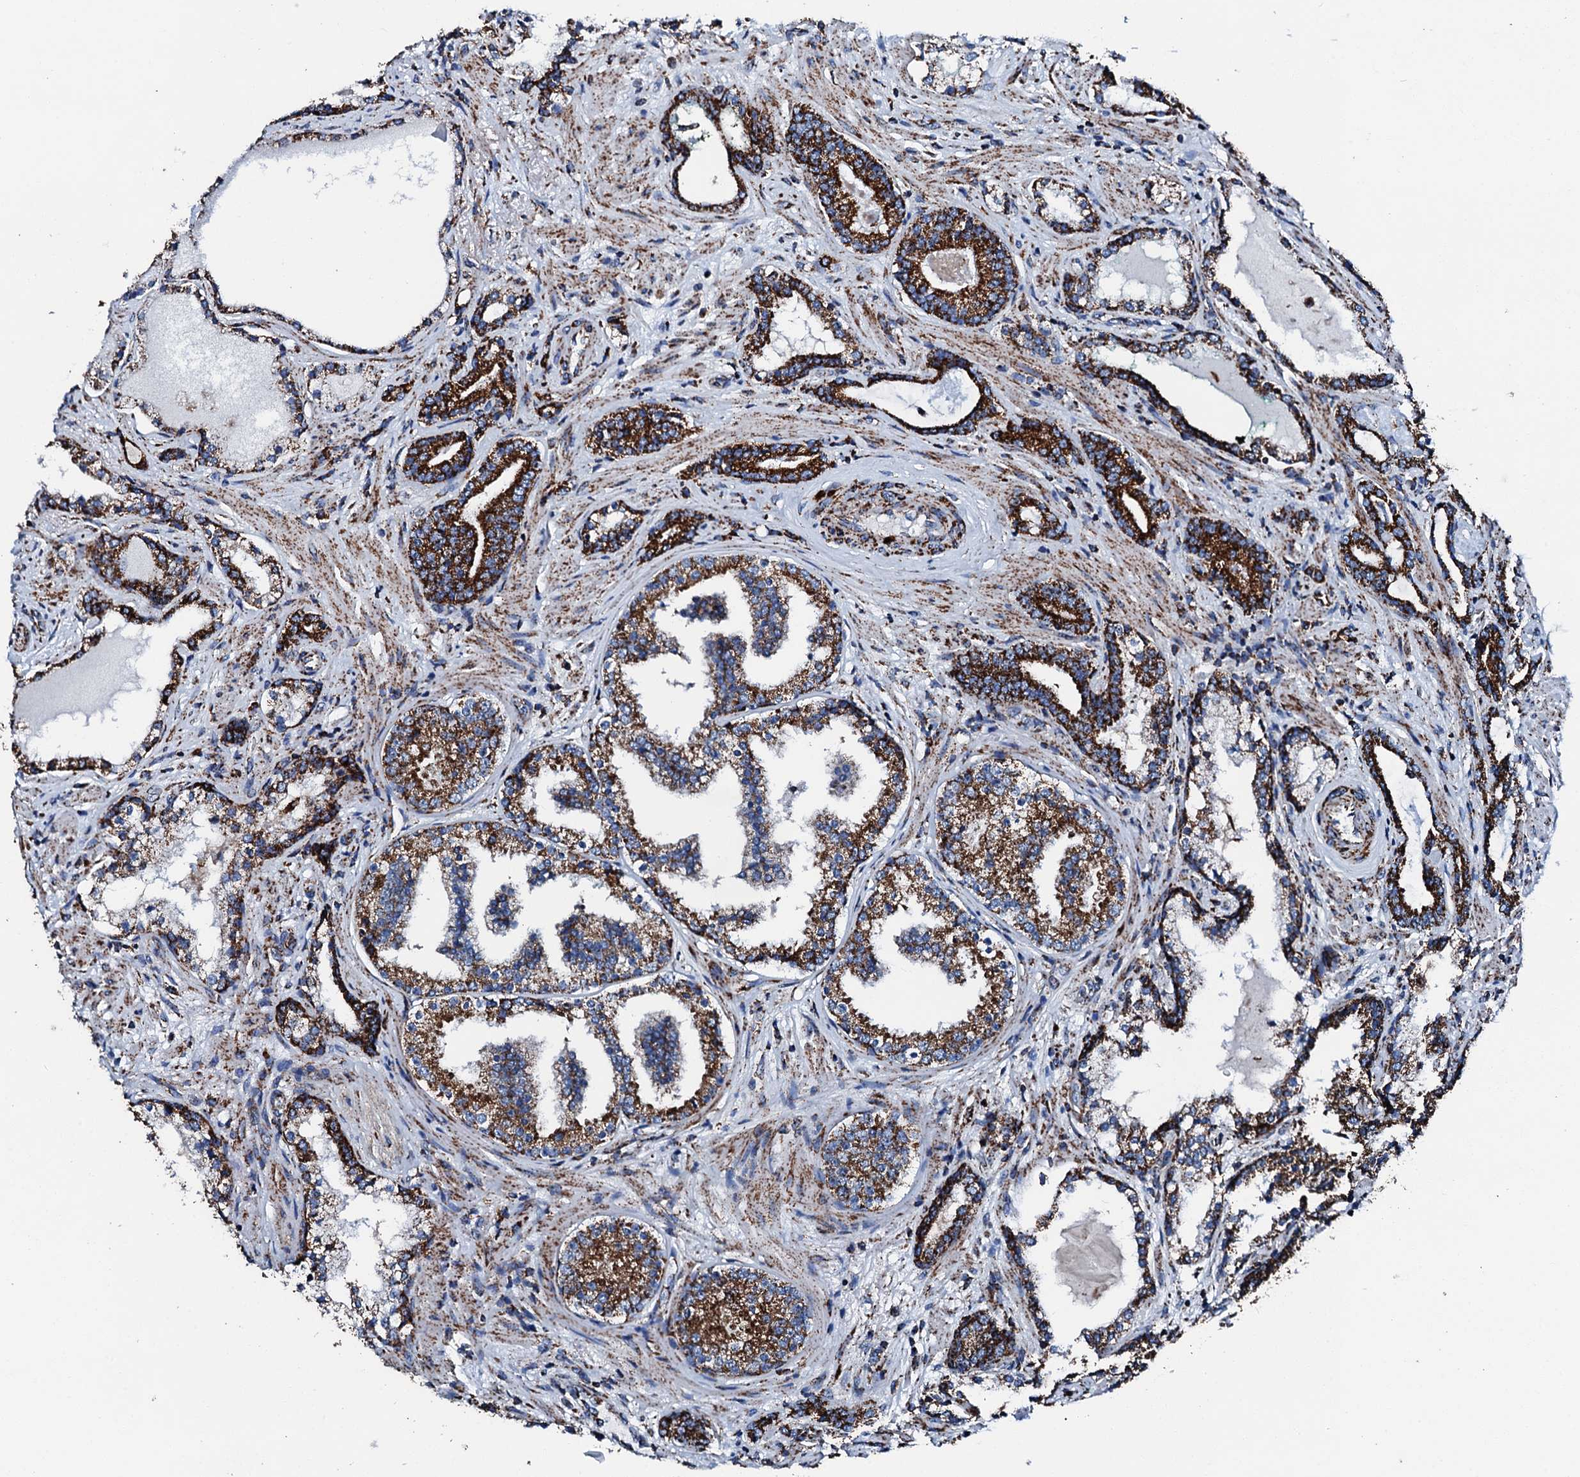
{"staining": {"intensity": "strong", "quantity": ">75%", "location": "cytoplasmic/membranous"}, "tissue": "prostate cancer", "cell_type": "Tumor cells", "image_type": "cancer", "snomed": [{"axis": "morphology", "description": "Adenocarcinoma, High grade"}, {"axis": "topography", "description": "Prostate"}], "caption": "Protein expression analysis of prostate cancer shows strong cytoplasmic/membranous positivity in approximately >75% of tumor cells.", "gene": "HADH", "patient": {"sex": "male", "age": 58}}